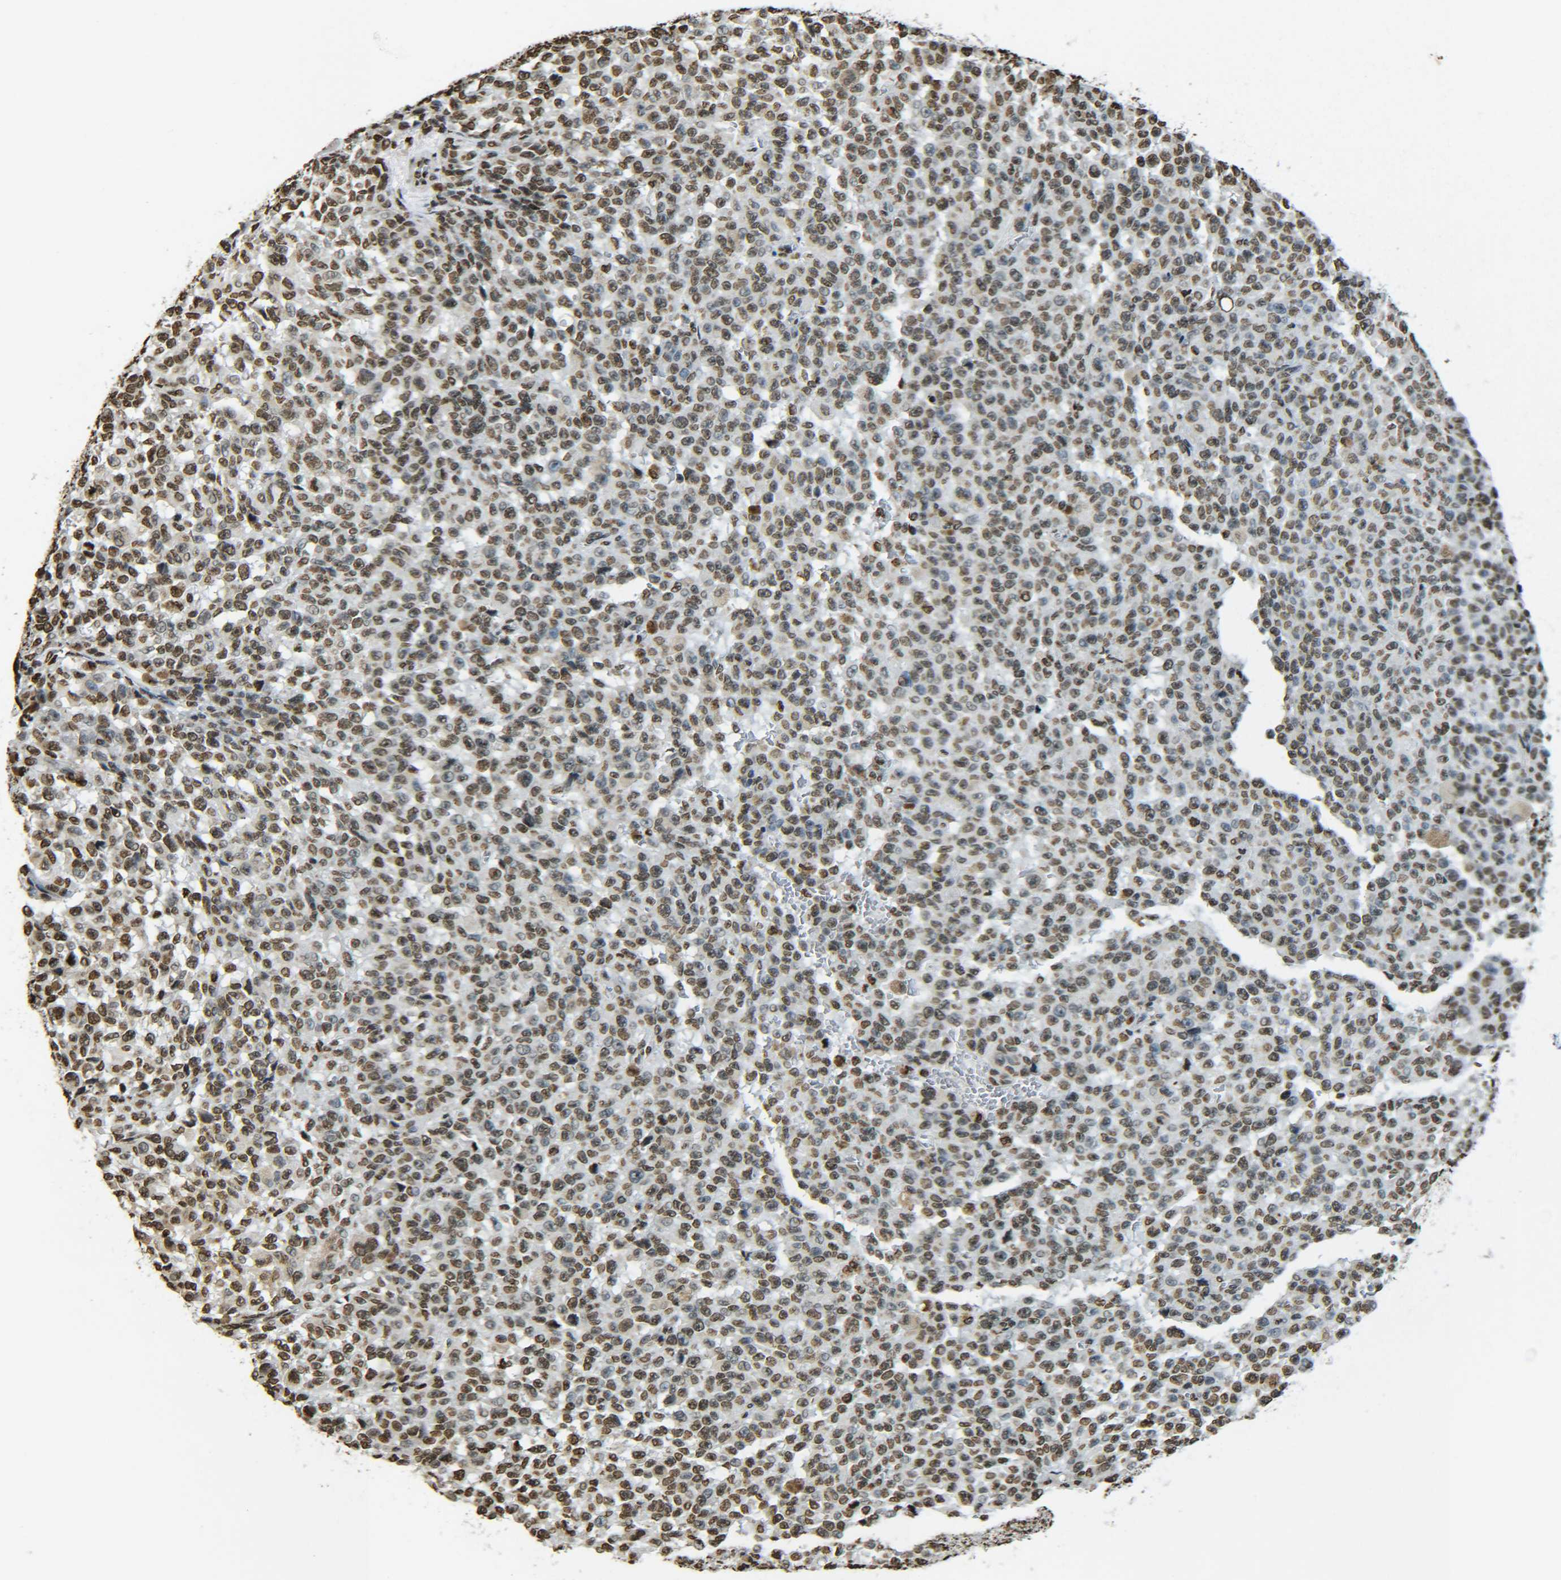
{"staining": {"intensity": "moderate", "quantity": ">75%", "location": "nuclear"}, "tissue": "melanoma", "cell_type": "Tumor cells", "image_type": "cancer", "snomed": [{"axis": "morphology", "description": "Malignant melanoma, NOS"}, {"axis": "topography", "description": "Skin"}], "caption": "IHC of melanoma displays medium levels of moderate nuclear staining in approximately >75% of tumor cells.", "gene": "H4C16", "patient": {"sex": "female", "age": 82}}